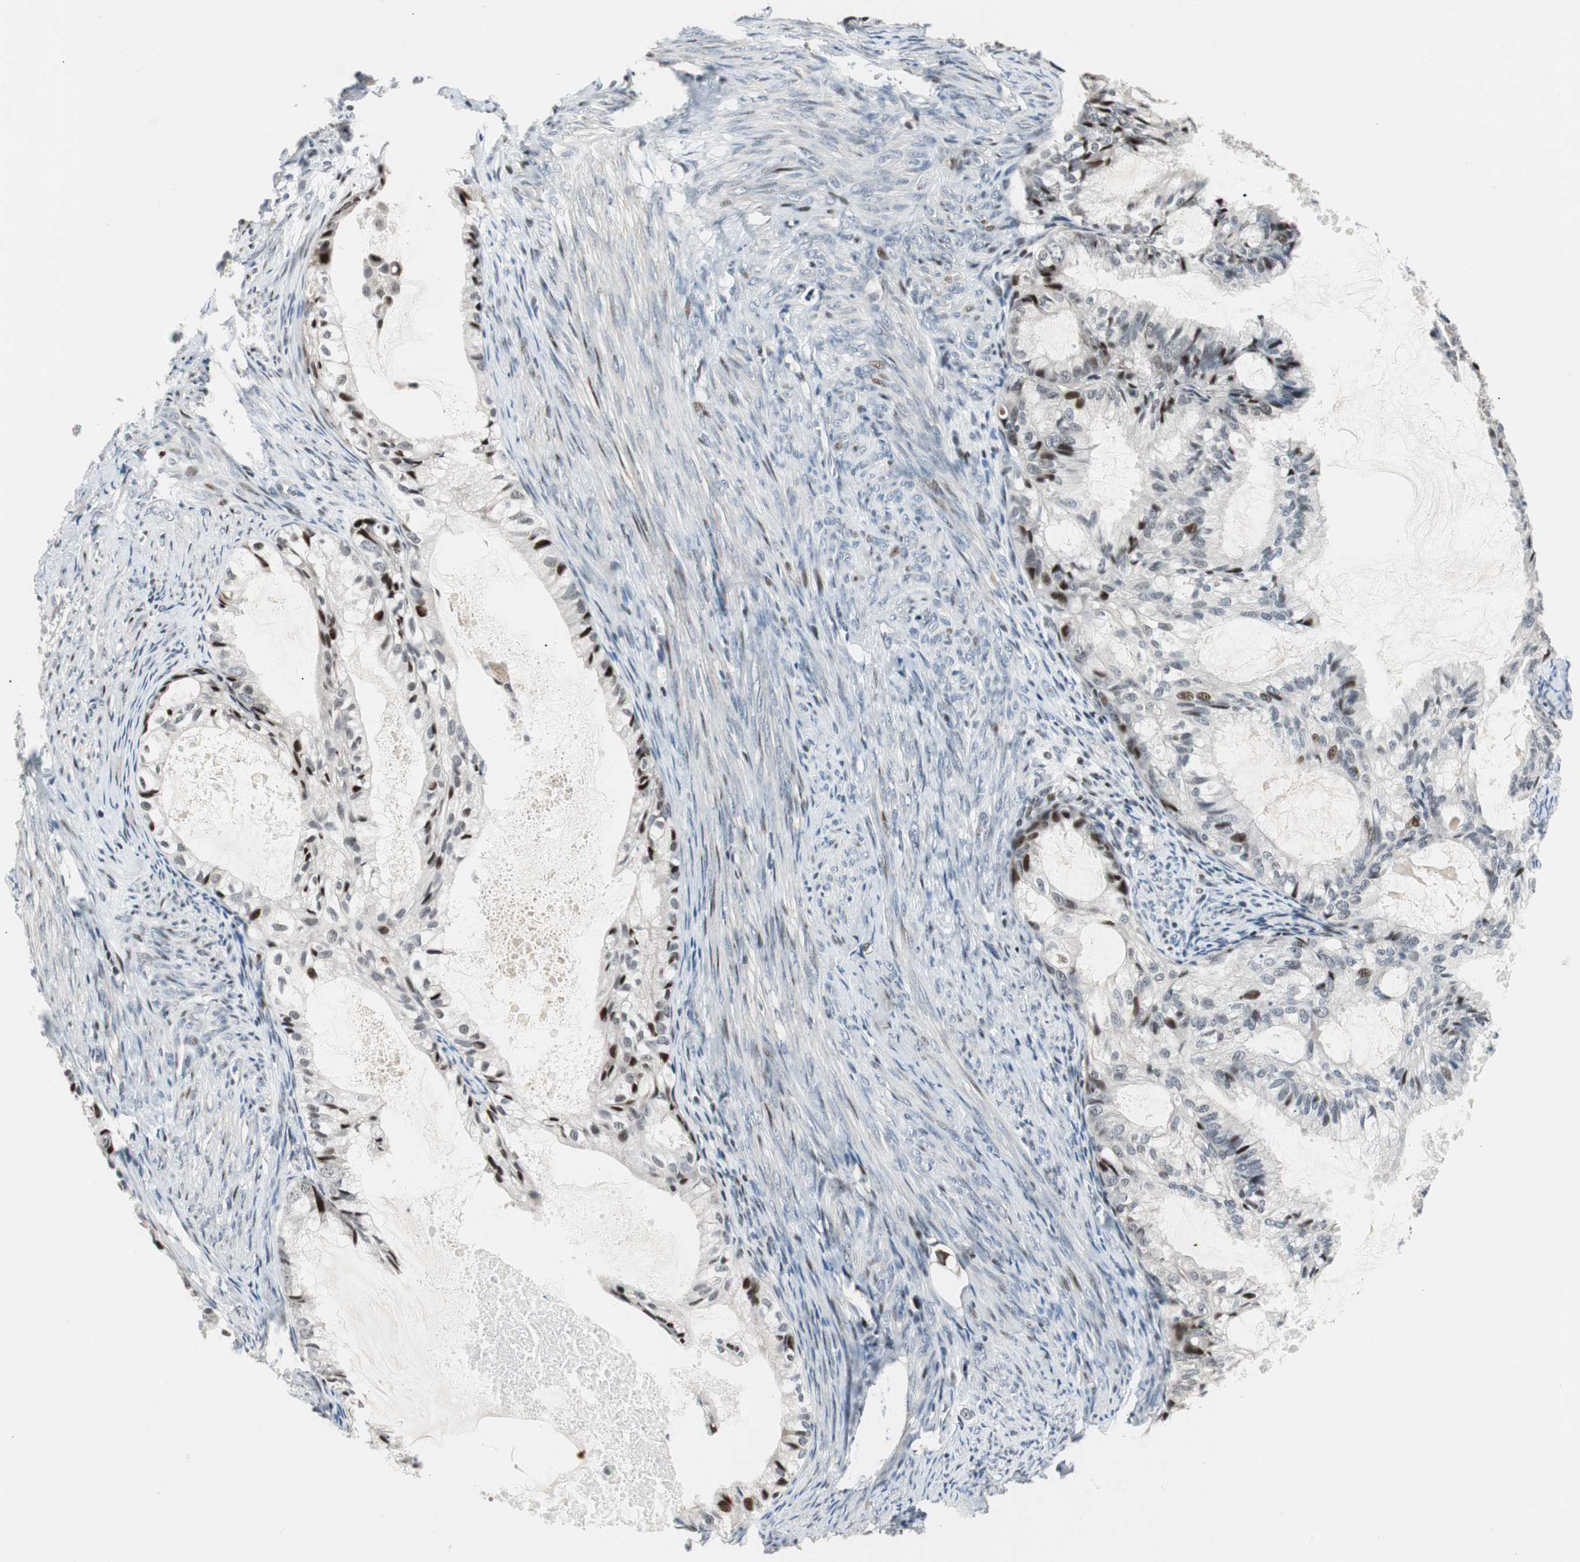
{"staining": {"intensity": "strong", "quantity": "<25%", "location": "nuclear"}, "tissue": "cervical cancer", "cell_type": "Tumor cells", "image_type": "cancer", "snomed": [{"axis": "morphology", "description": "Normal tissue, NOS"}, {"axis": "morphology", "description": "Adenocarcinoma, NOS"}, {"axis": "topography", "description": "Cervix"}, {"axis": "topography", "description": "Endometrium"}], "caption": "Adenocarcinoma (cervical) stained for a protein exhibits strong nuclear positivity in tumor cells.", "gene": "RAD1", "patient": {"sex": "female", "age": 86}}